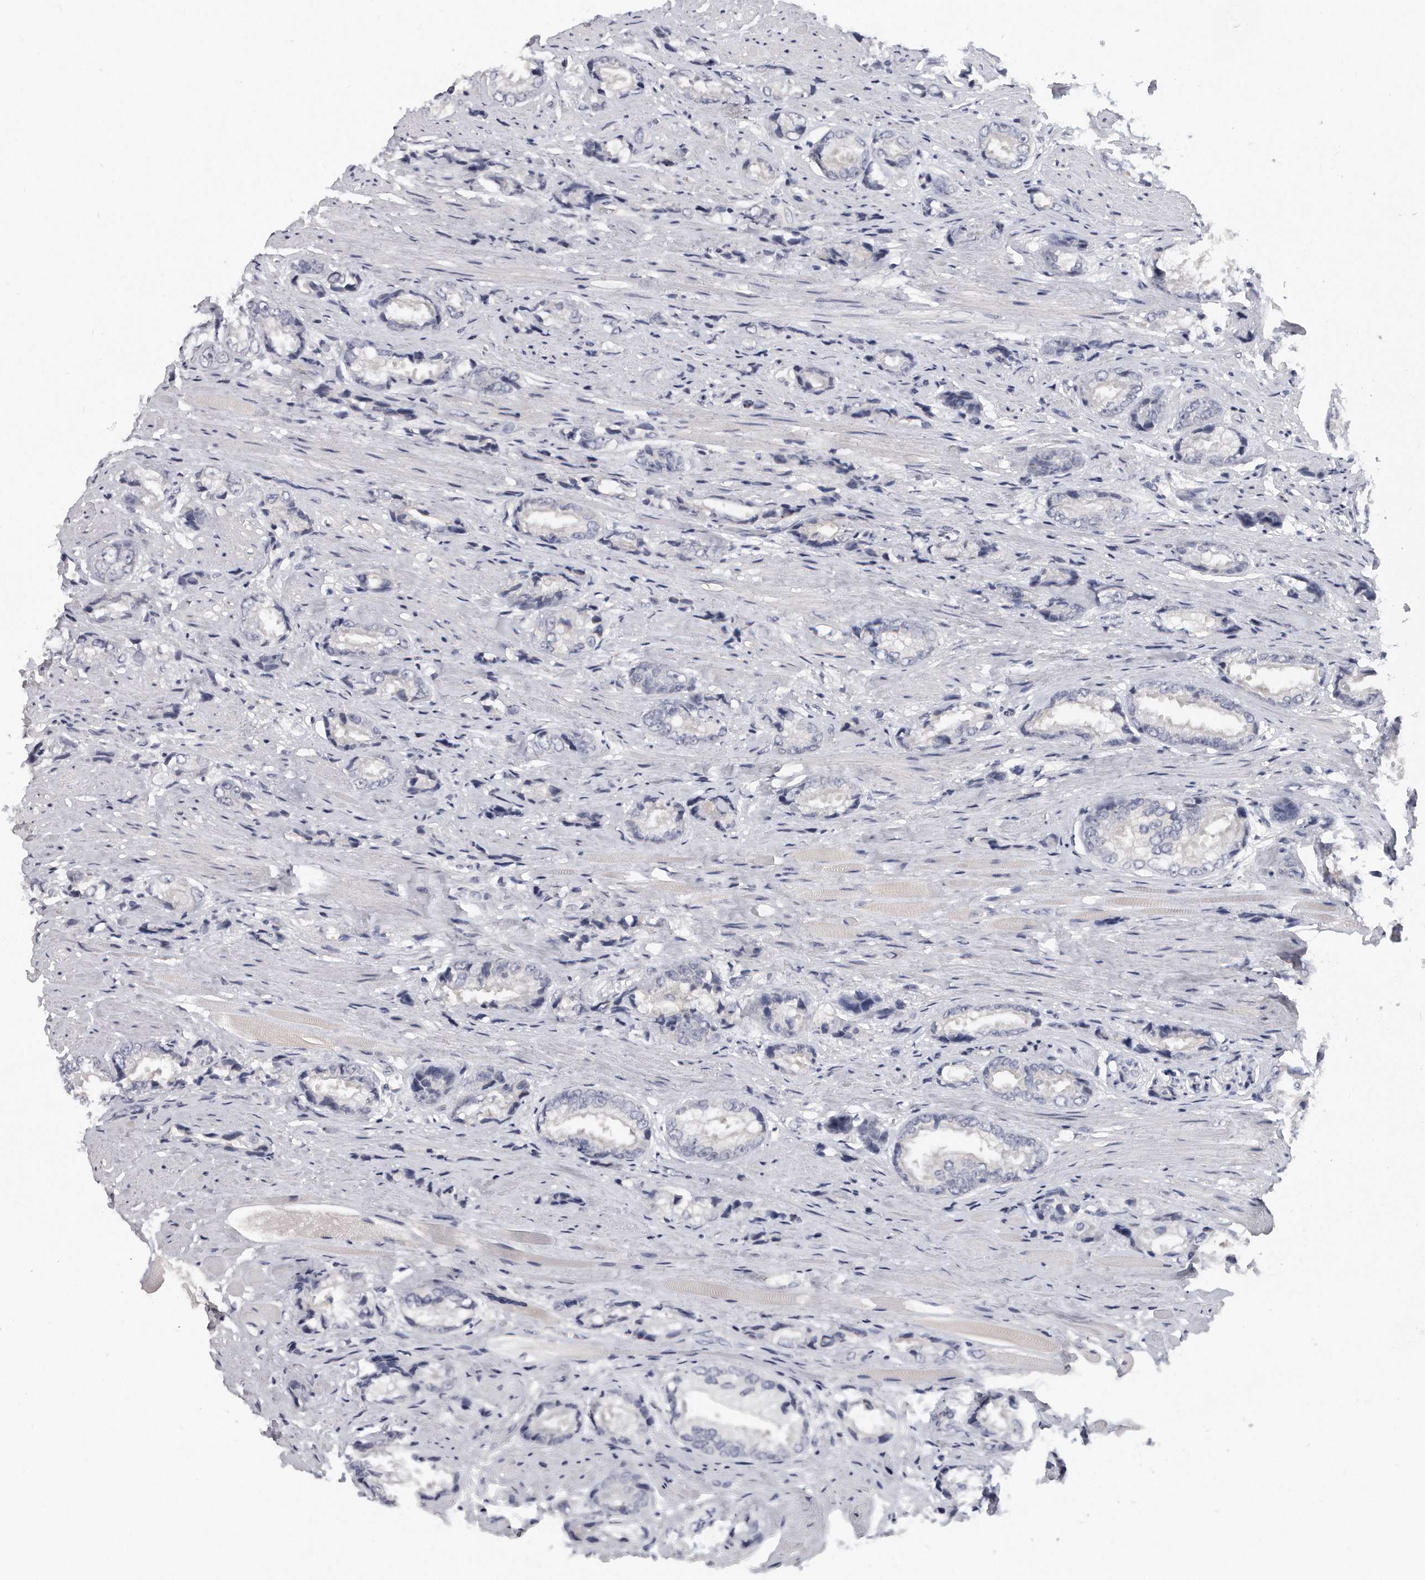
{"staining": {"intensity": "negative", "quantity": "none", "location": "none"}, "tissue": "prostate cancer", "cell_type": "Tumor cells", "image_type": "cancer", "snomed": [{"axis": "morphology", "description": "Adenocarcinoma, High grade"}, {"axis": "topography", "description": "Prostate"}], "caption": "Tumor cells show no significant positivity in high-grade adenocarcinoma (prostate).", "gene": "KLHL7", "patient": {"sex": "male", "age": 61}}